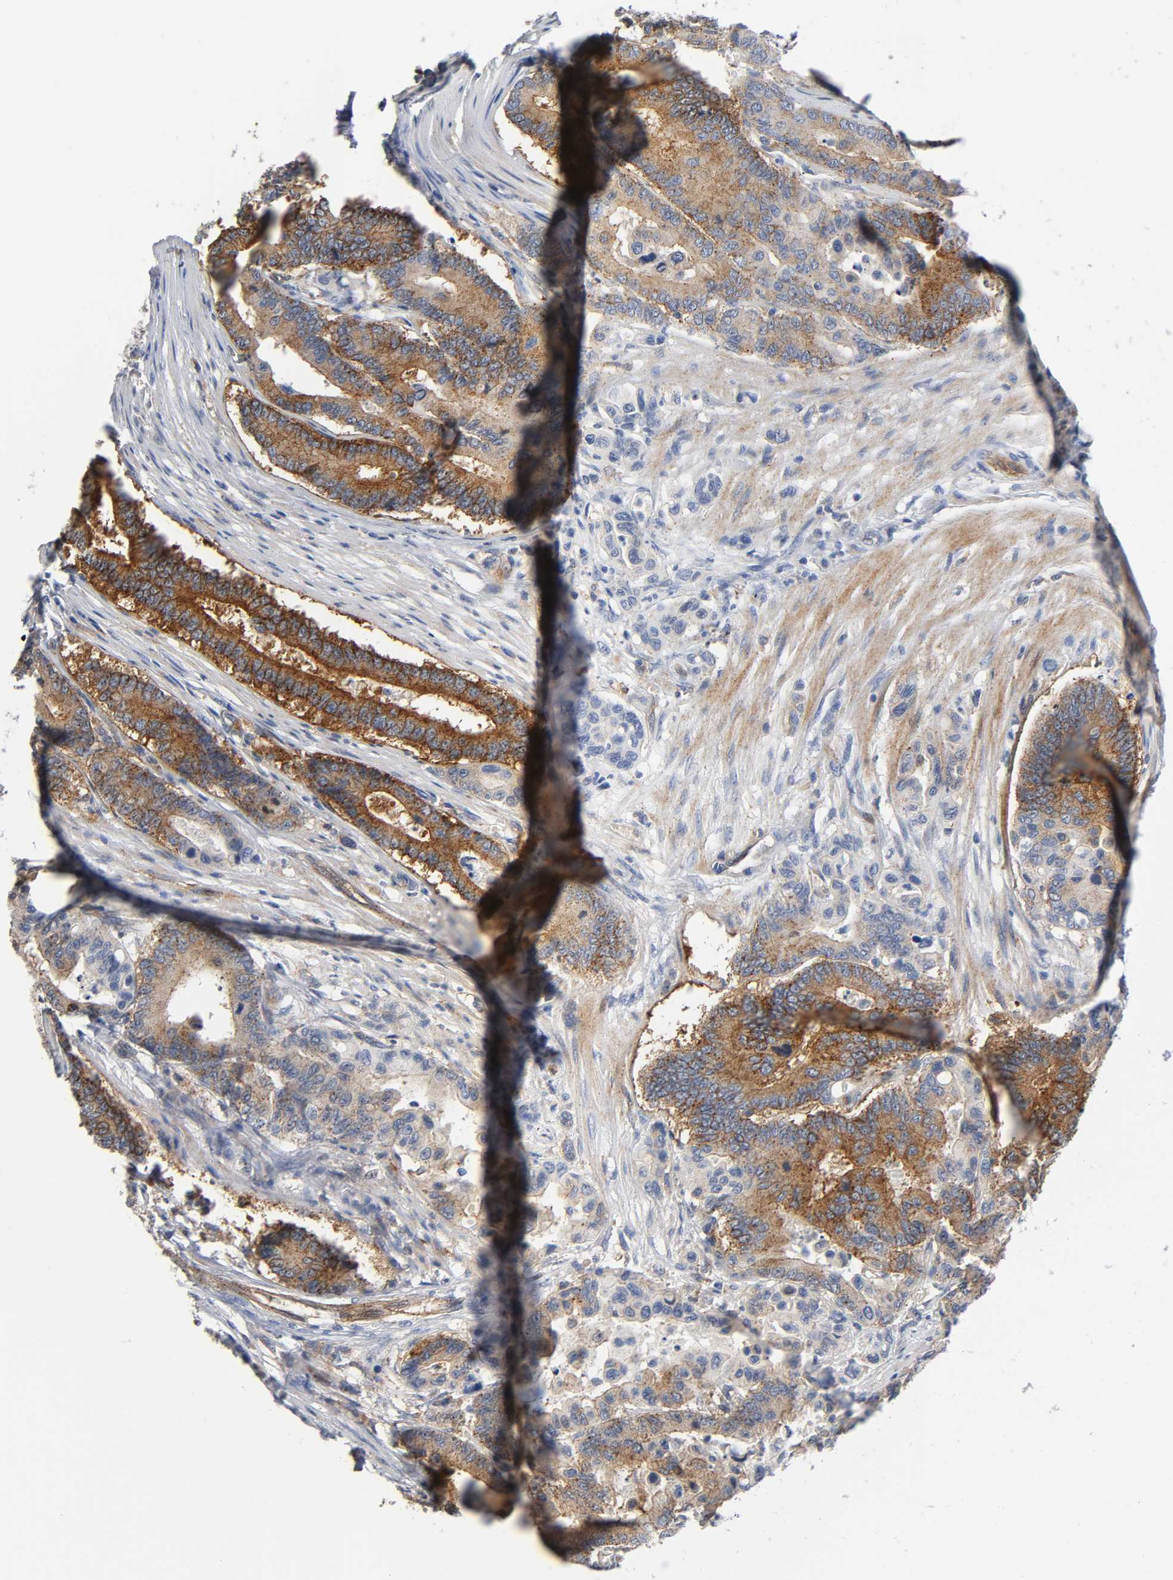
{"staining": {"intensity": "strong", "quantity": ">75%", "location": "cytoplasmic/membranous"}, "tissue": "colorectal cancer", "cell_type": "Tumor cells", "image_type": "cancer", "snomed": [{"axis": "morphology", "description": "Normal tissue, NOS"}, {"axis": "morphology", "description": "Adenocarcinoma, NOS"}, {"axis": "topography", "description": "Colon"}], "caption": "Strong cytoplasmic/membranous expression for a protein is present in about >75% of tumor cells of colorectal cancer (adenocarcinoma) using immunohistochemistry.", "gene": "CD2AP", "patient": {"sex": "male", "age": 82}}